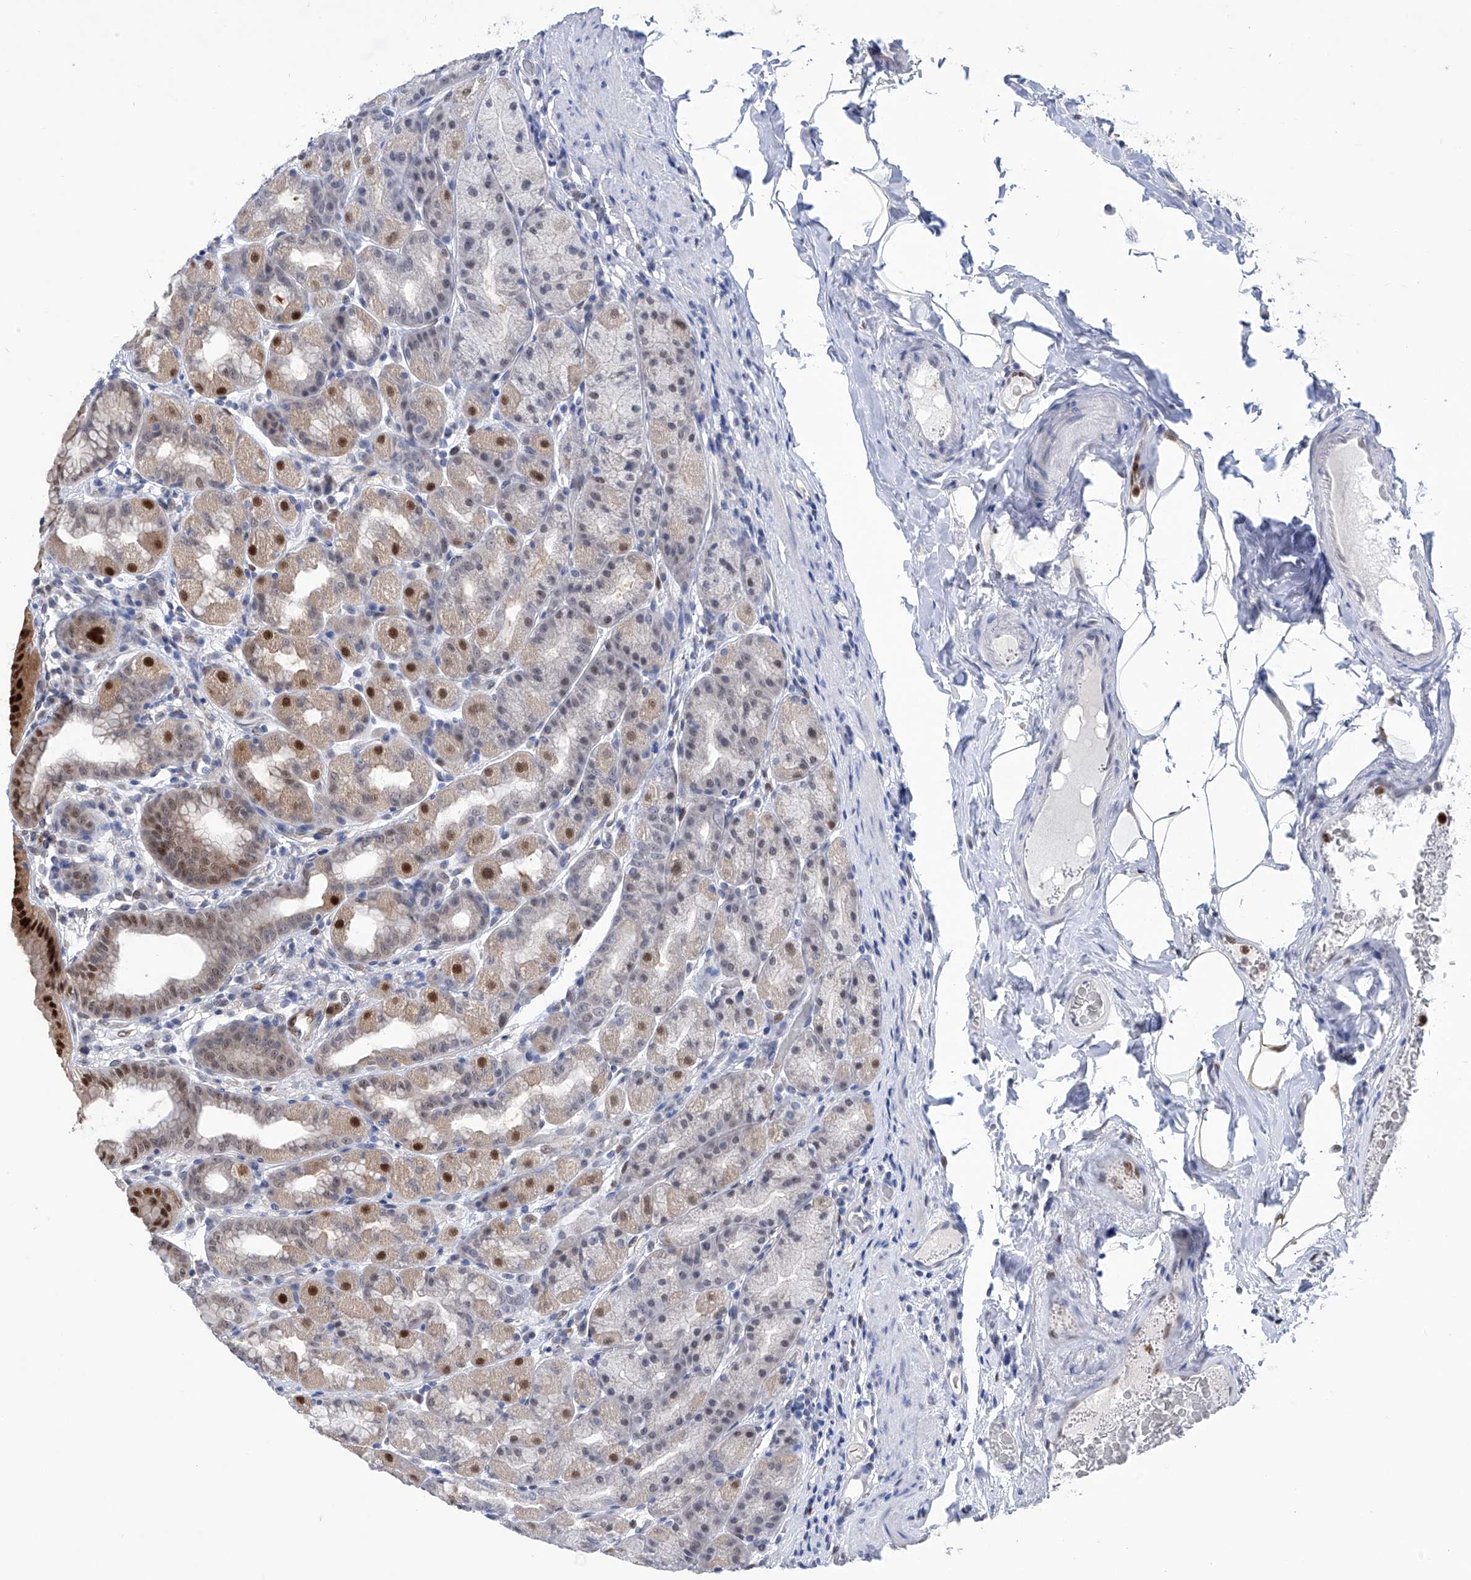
{"staining": {"intensity": "strong", "quantity": "<25%", "location": "nuclear"}, "tissue": "stomach", "cell_type": "Glandular cells", "image_type": "normal", "snomed": [{"axis": "morphology", "description": "Normal tissue, NOS"}, {"axis": "topography", "description": "Stomach, upper"}], "caption": "Brown immunohistochemical staining in unremarkable human stomach reveals strong nuclear staining in about <25% of glandular cells.", "gene": "PHF20", "patient": {"sex": "male", "age": 68}}